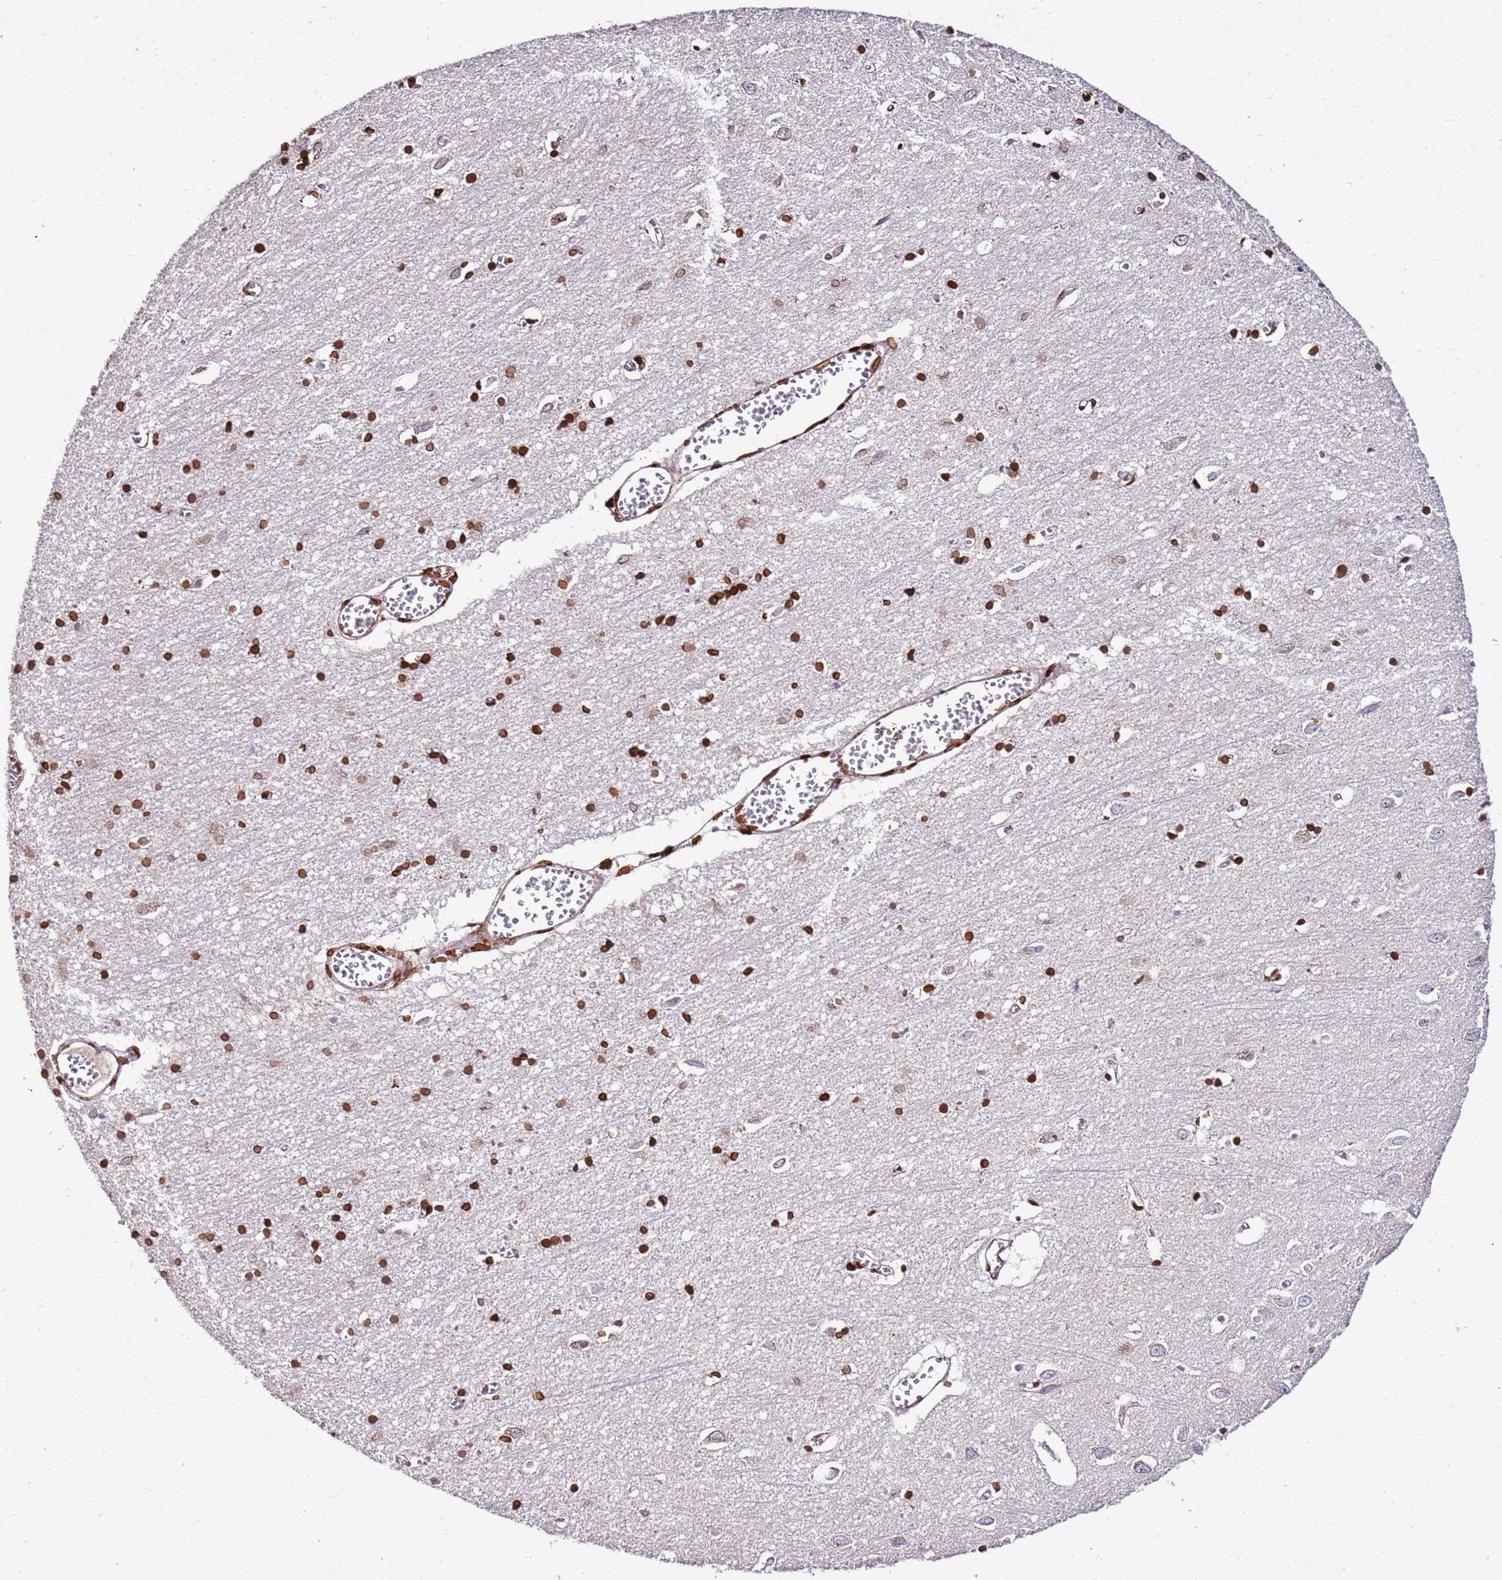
{"staining": {"intensity": "strong", "quantity": ">75%", "location": "cytoplasmic/membranous,nuclear"}, "tissue": "cerebral cortex", "cell_type": "Endothelial cells", "image_type": "normal", "snomed": [{"axis": "morphology", "description": "Normal tissue, NOS"}, {"axis": "topography", "description": "Cerebral cortex"}], "caption": "Brown immunohistochemical staining in unremarkable cerebral cortex demonstrates strong cytoplasmic/membranous,nuclear expression in approximately >75% of endothelial cells.", "gene": "TMEM47", "patient": {"sex": "female", "age": 64}}